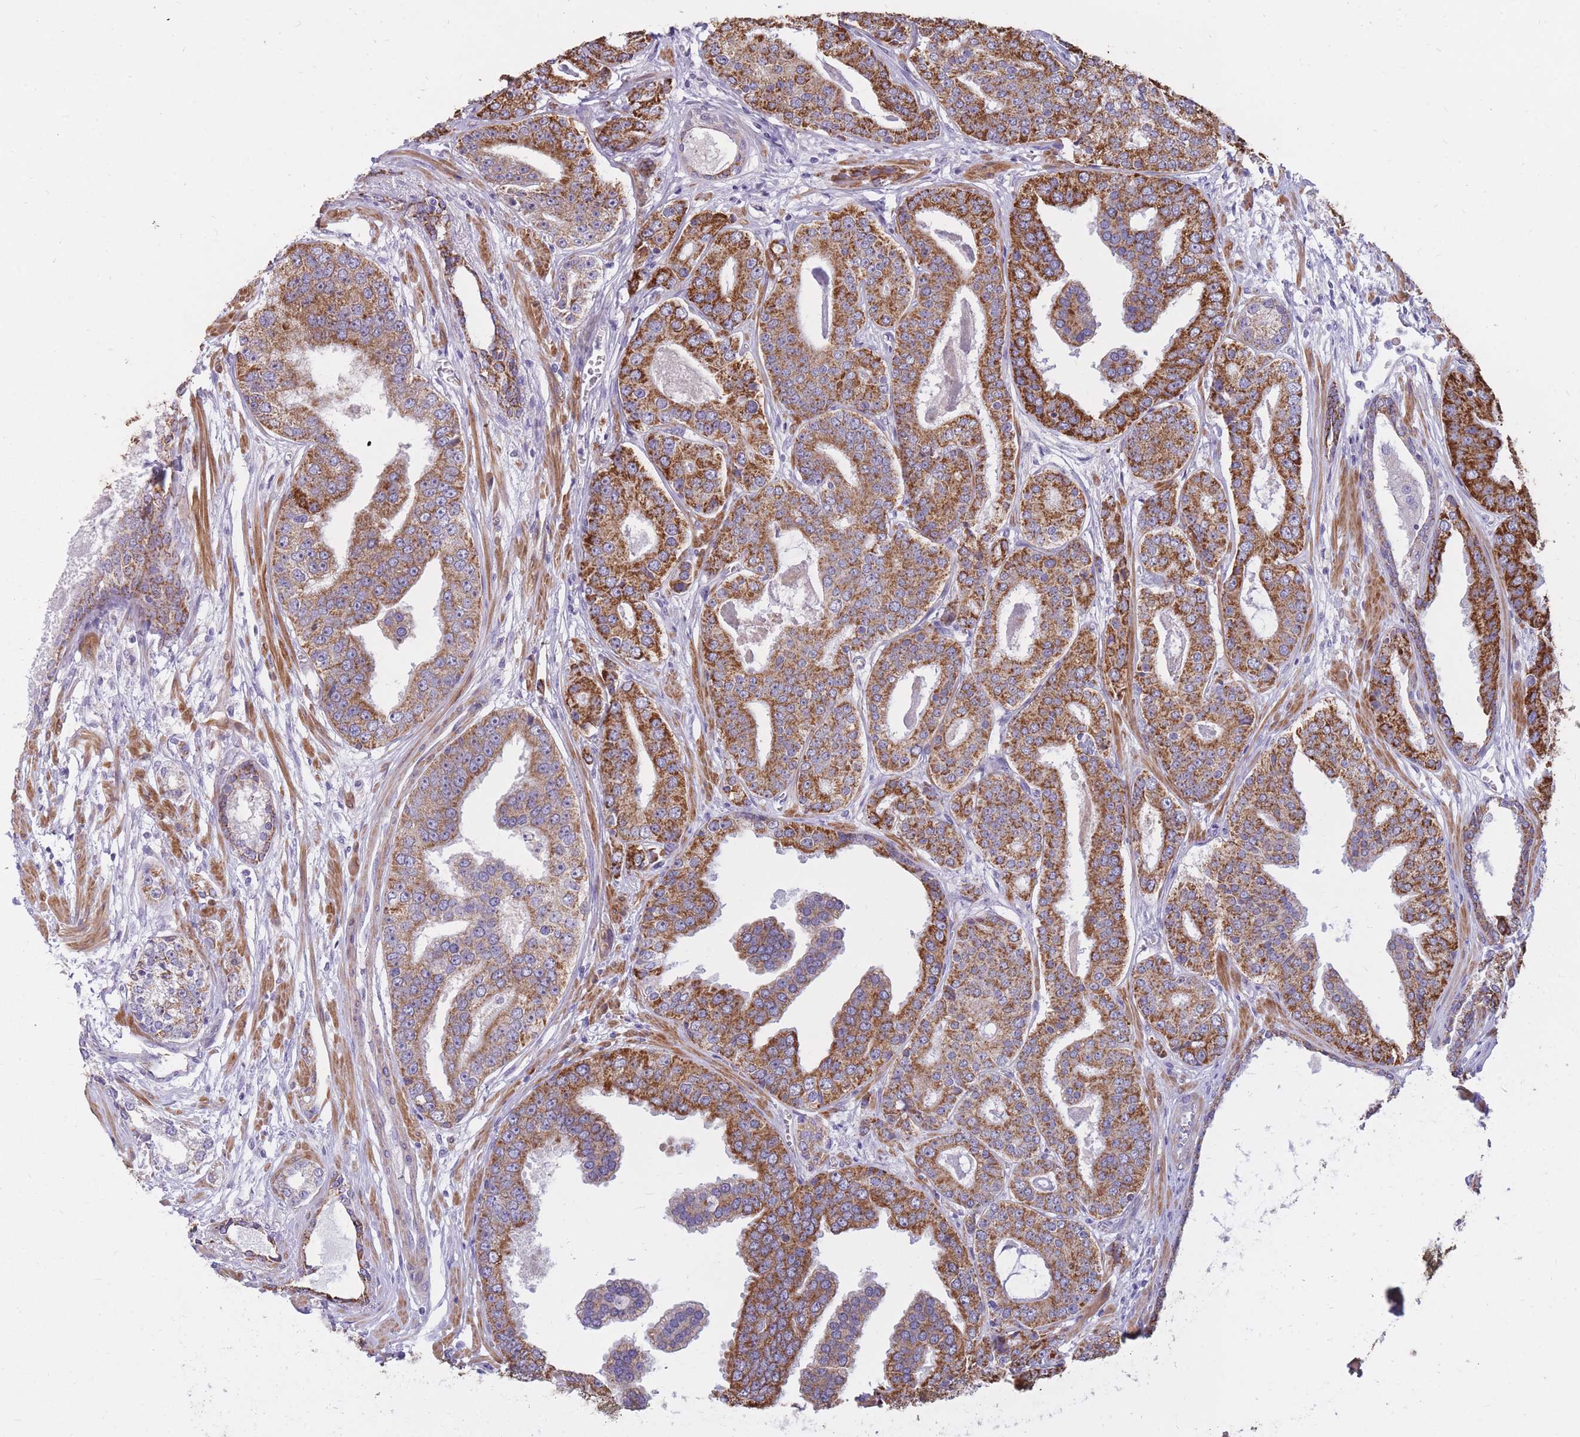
{"staining": {"intensity": "strong", "quantity": ">75%", "location": "cytoplasmic/membranous"}, "tissue": "prostate cancer", "cell_type": "Tumor cells", "image_type": "cancer", "snomed": [{"axis": "morphology", "description": "Adenocarcinoma, High grade"}, {"axis": "topography", "description": "Prostate"}], "caption": "This photomicrograph shows high-grade adenocarcinoma (prostate) stained with IHC to label a protein in brown. The cytoplasmic/membranous of tumor cells show strong positivity for the protein. Nuclei are counter-stained blue.", "gene": "RNF170", "patient": {"sex": "male", "age": 71}}